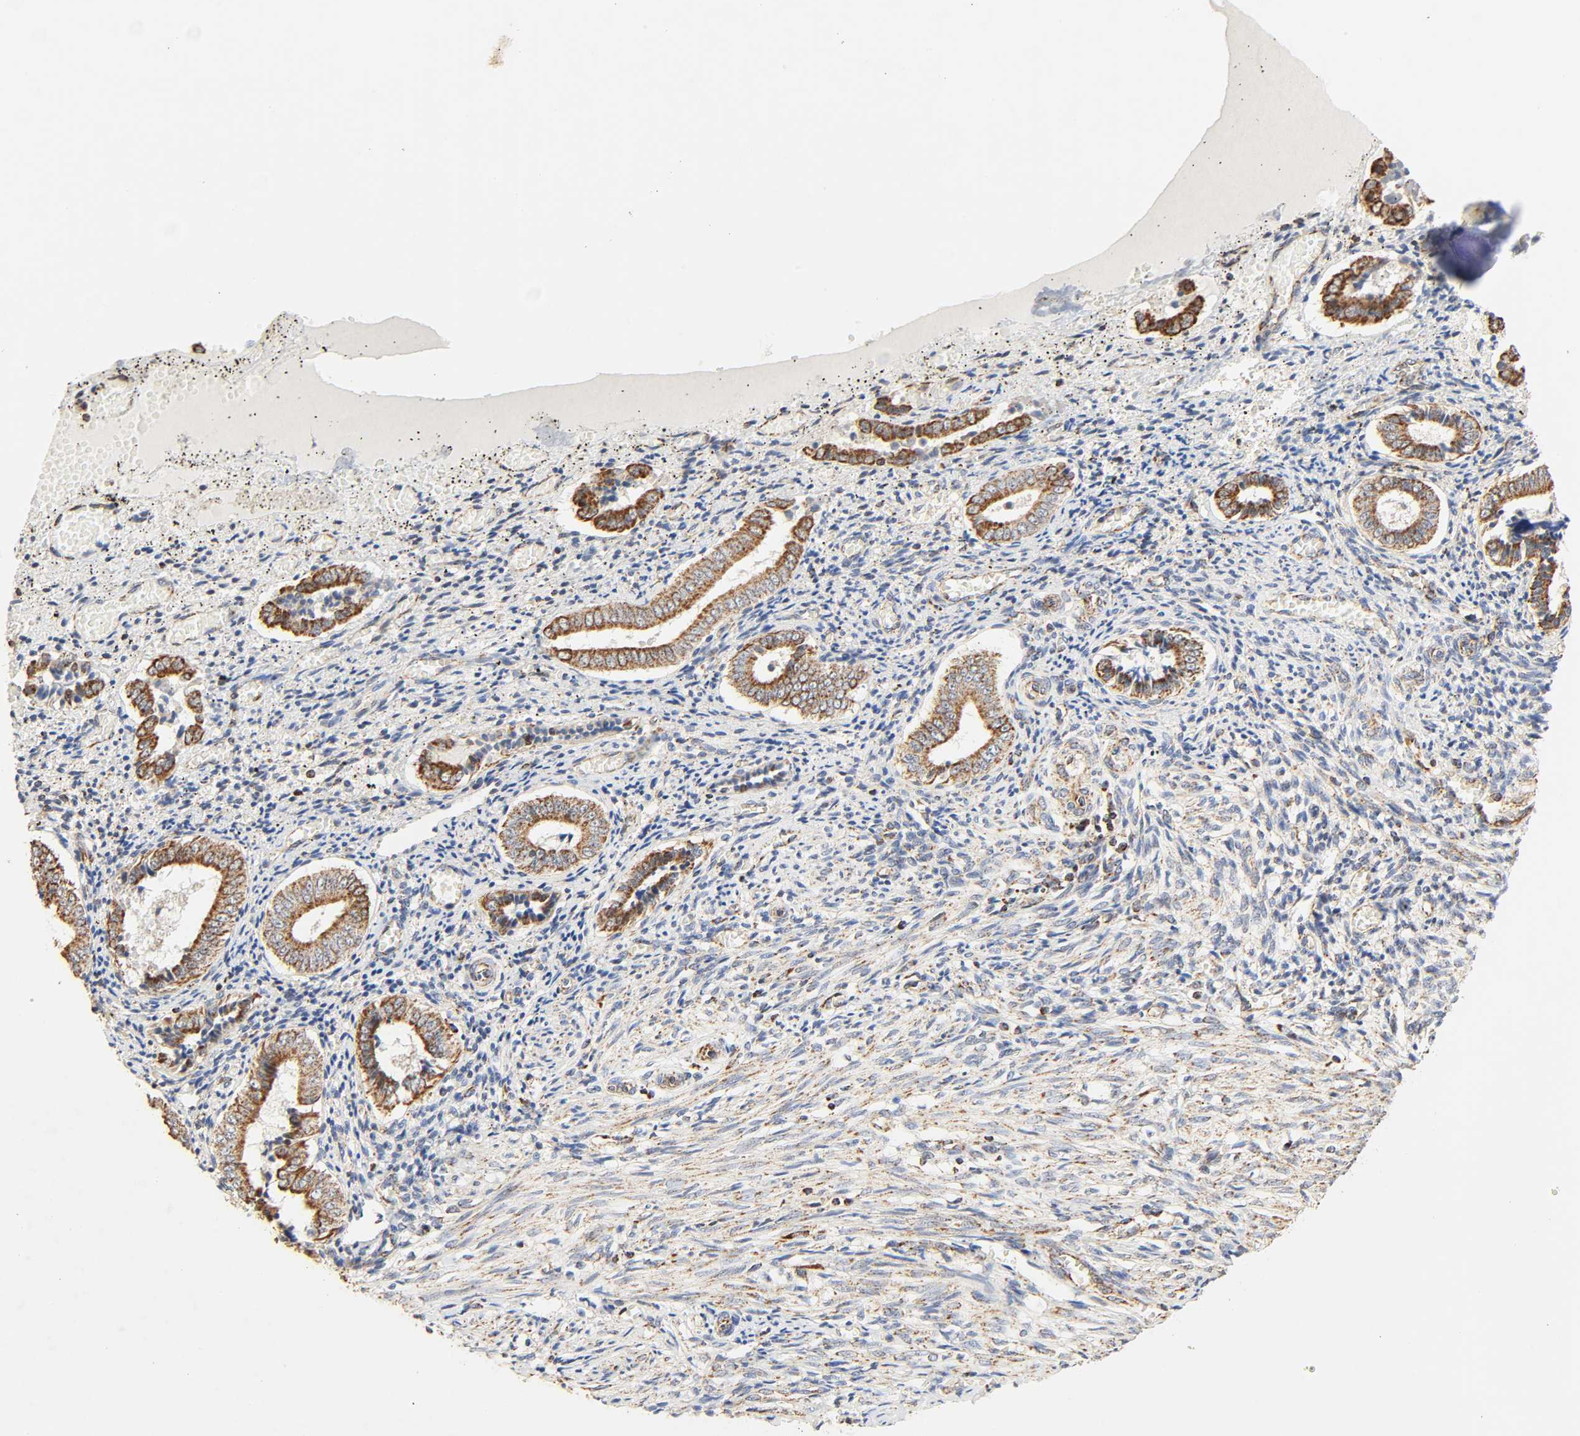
{"staining": {"intensity": "weak", "quantity": "25%-75%", "location": "cytoplasmic/membranous"}, "tissue": "endometrium", "cell_type": "Cells in endometrial stroma", "image_type": "normal", "snomed": [{"axis": "morphology", "description": "Normal tissue, NOS"}, {"axis": "topography", "description": "Endometrium"}], "caption": "Unremarkable endometrium shows weak cytoplasmic/membranous positivity in approximately 25%-75% of cells in endometrial stroma, visualized by immunohistochemistry.", "gene": "ZMAT5", "patient": {"sex": "female", "age": 42}}